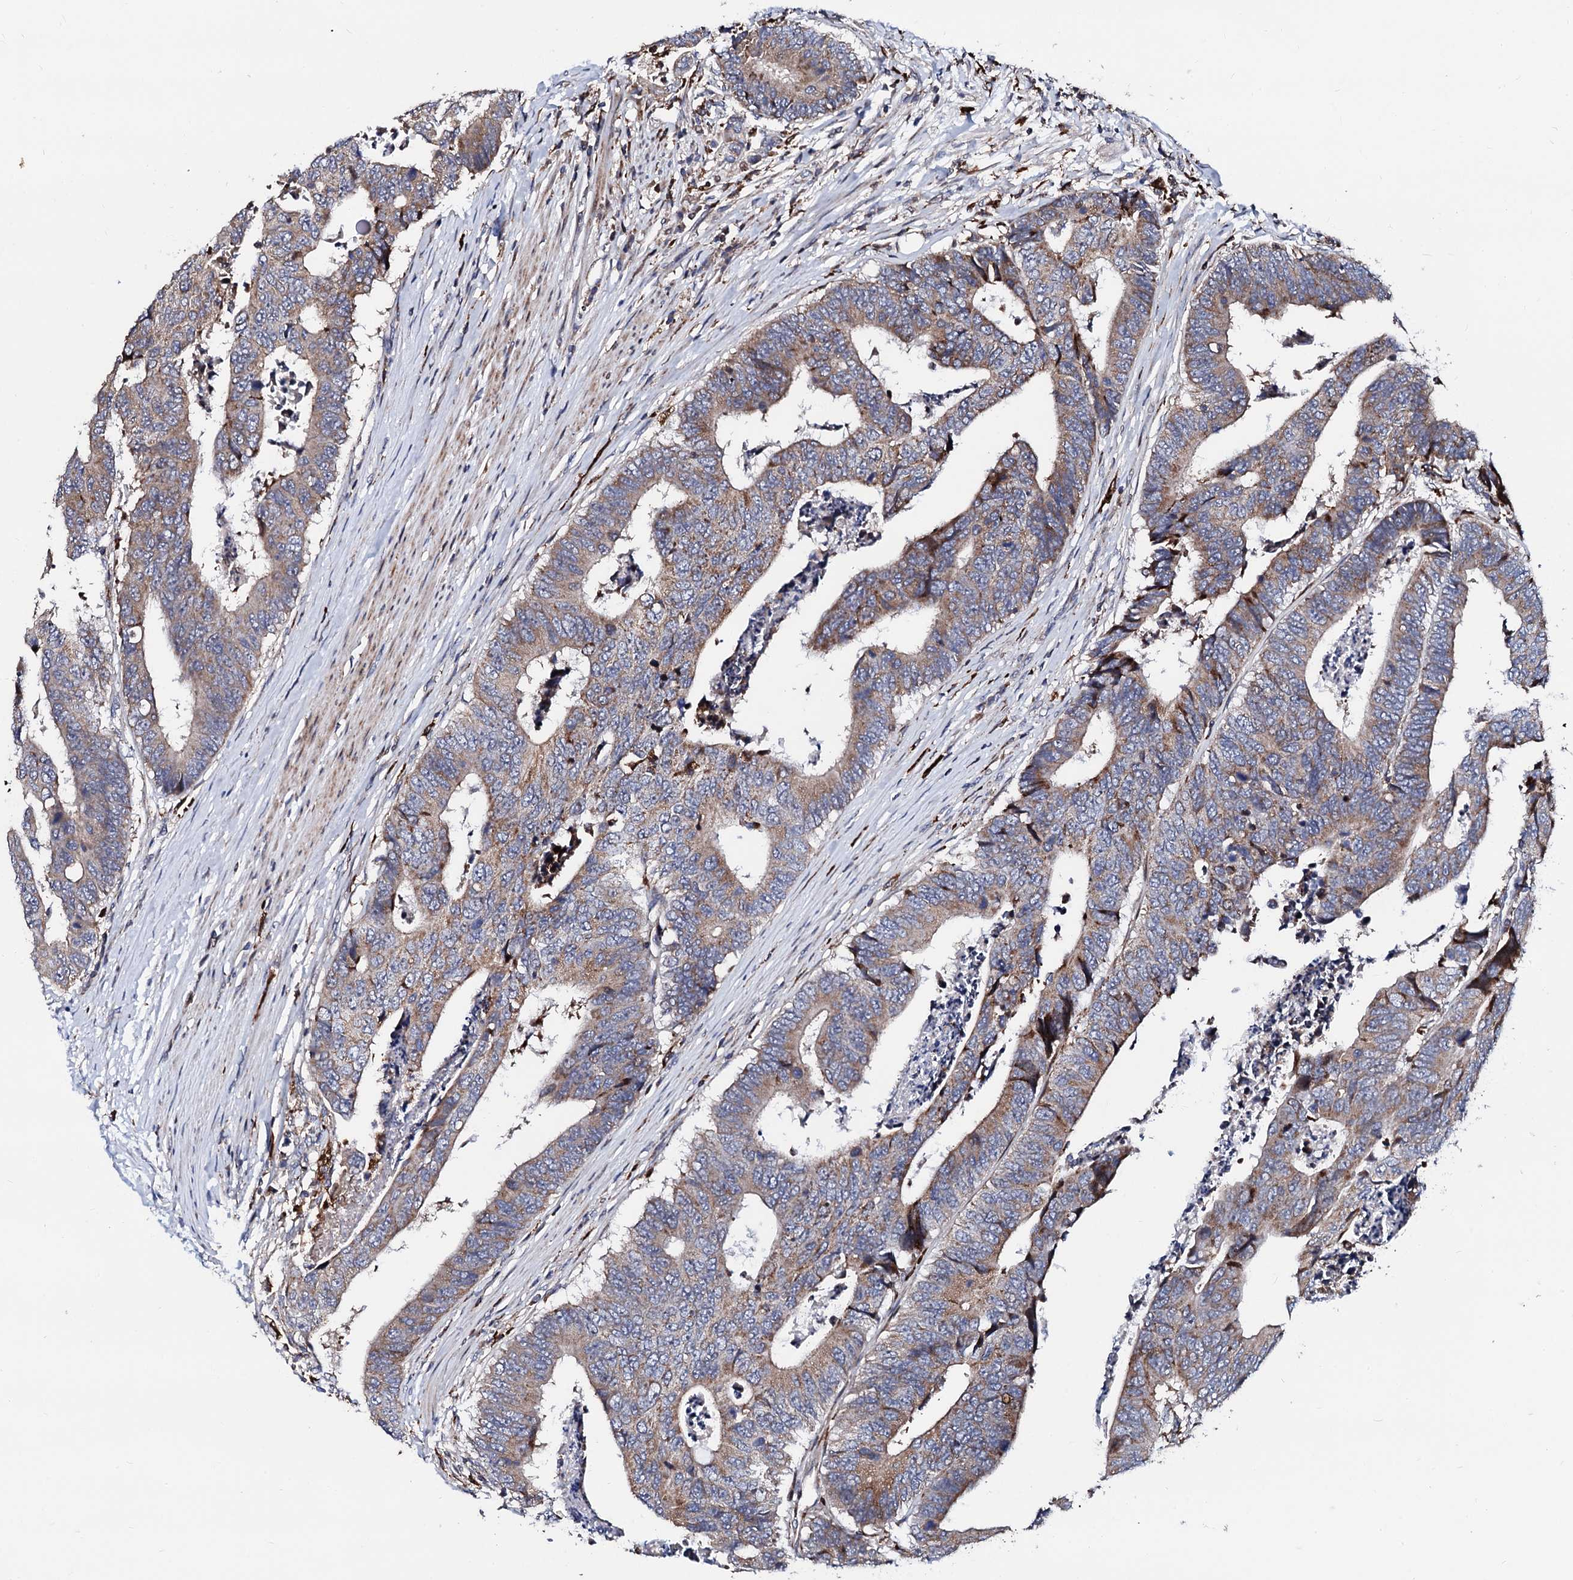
{"staining": {"intensity": "weak", "quantity": ">75%", "location": "cytoplasmic/membranous"}, "tissue": "colorectal cancer", "cell_type": "Tumor cells", "image_type": "cancer", "snomed": [{"axis": "morphology", "description": "Adenocarcinoma, NOS"}, {"axis": "topography", "description": "Rectum"}], "caption": "Protein staining by immunohistochemistry reveals weak cytoplasmic/membranous expression in about >75% of tumor cells in colorectal adenocarcinoma.", "gene": "TCIRG1", "patient": {"sex": "male", "age": 84}}